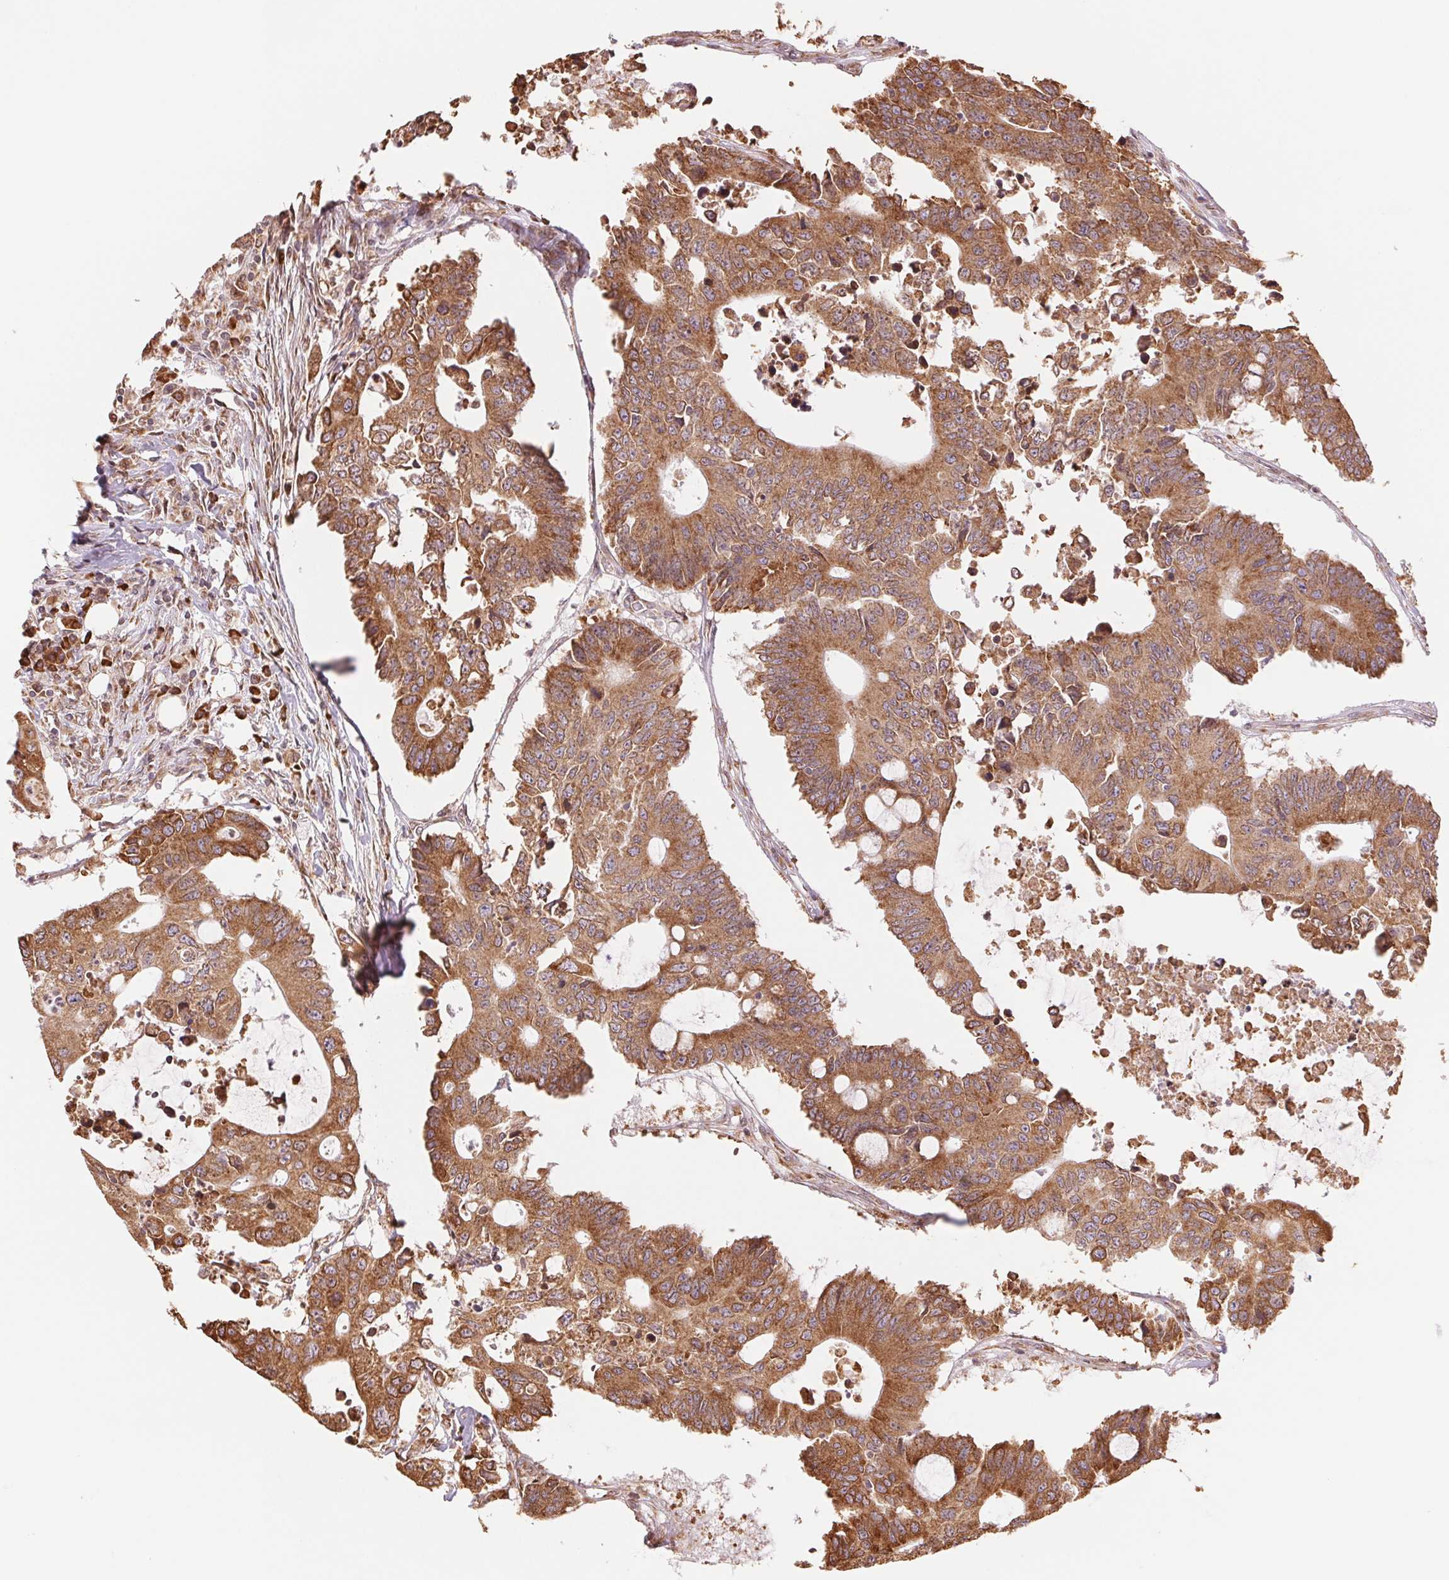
{"staining": {"intensity": "moderate", "quantity": ">75%", "location": "cytoplasmic/membranous"}, "tissue": "colorectal cancer", "cell_type": "Tumor cells", "image_type": "cancer", "snomed": [{"axis": "morphology", "description": "Adenocarcinoma, NOS"}, {"axis": "topography", "description": "Colon"}], "caption": "Colorectal cancer (adenocarcinoma) tissue reveals moderate cytoplasmic/membranous staining in about >75% of tumor cells, visualized by immunohistochemistry. The staining is performed using DAB (3,3'-diaminobenzidine) brown chromogen to label protein expression. The nuclei are counter-stained blue using hematoxylin.", "gene": "RPN1", "patient": {"sex": "male", "age": 71}}